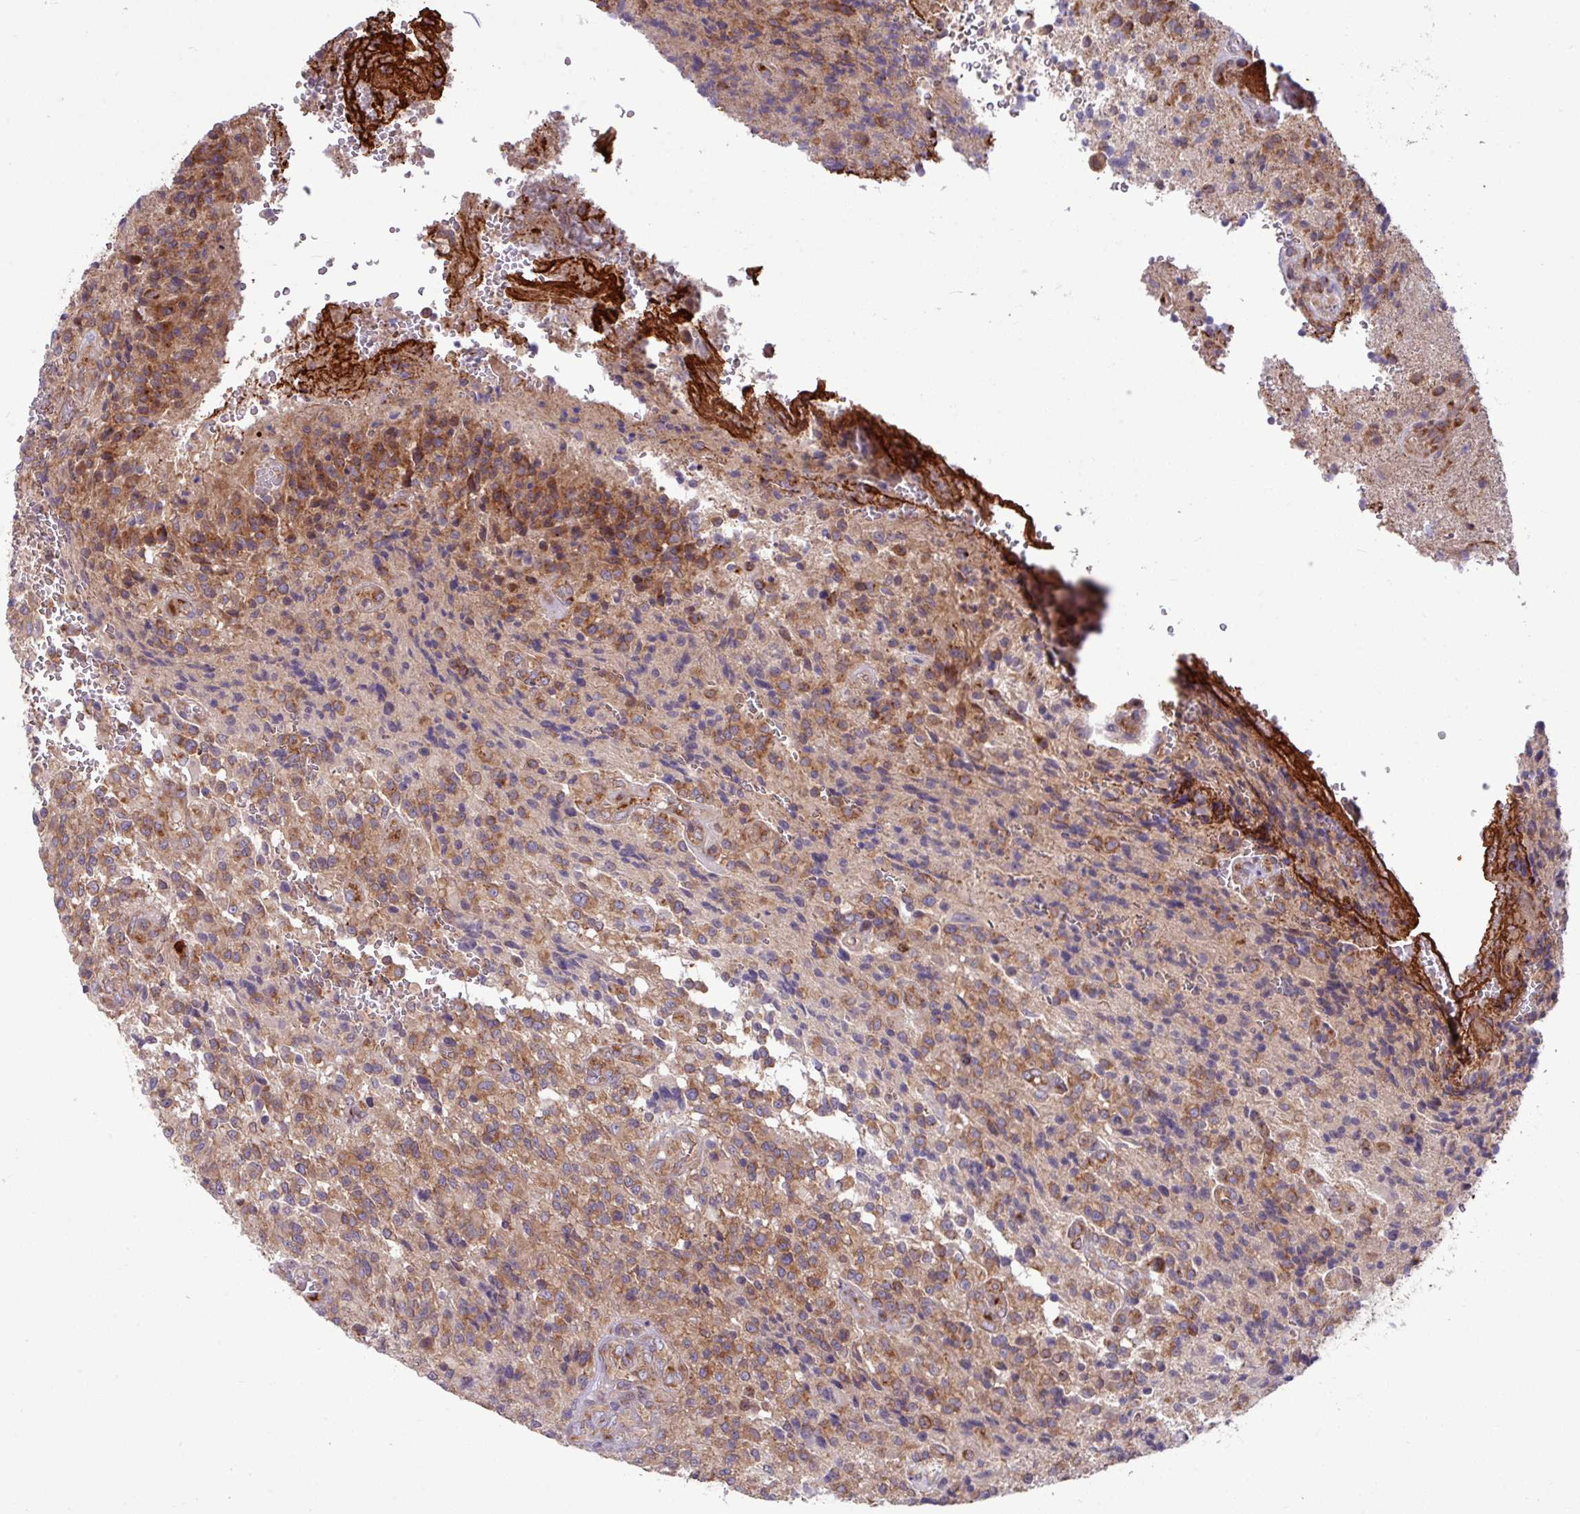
{"staining": {"intensity": "moderate", "quantity": ">75%", "location": "cytoplasmic/membranous"}, "tissue": "glioma", "cell_type": "Tumor cells", "image_type": "cancer", "snomed": [{"axis": "morphology", "description": "Normal tissue, NOS"}, {"axis": "morphology", "description": "Glioma, malignant, High grade"}, {"axis": "topography", "description": "Cerebral cortex"}], "caption": "High-grade glioma (malignant) tissue demonstrates moderate cytoplasmic/membranous staining in about >75% of tumor cells, visualized by immunohistochemistry.", "gene": "LSM12", "patient": {"sex": "male", "age": 56}}